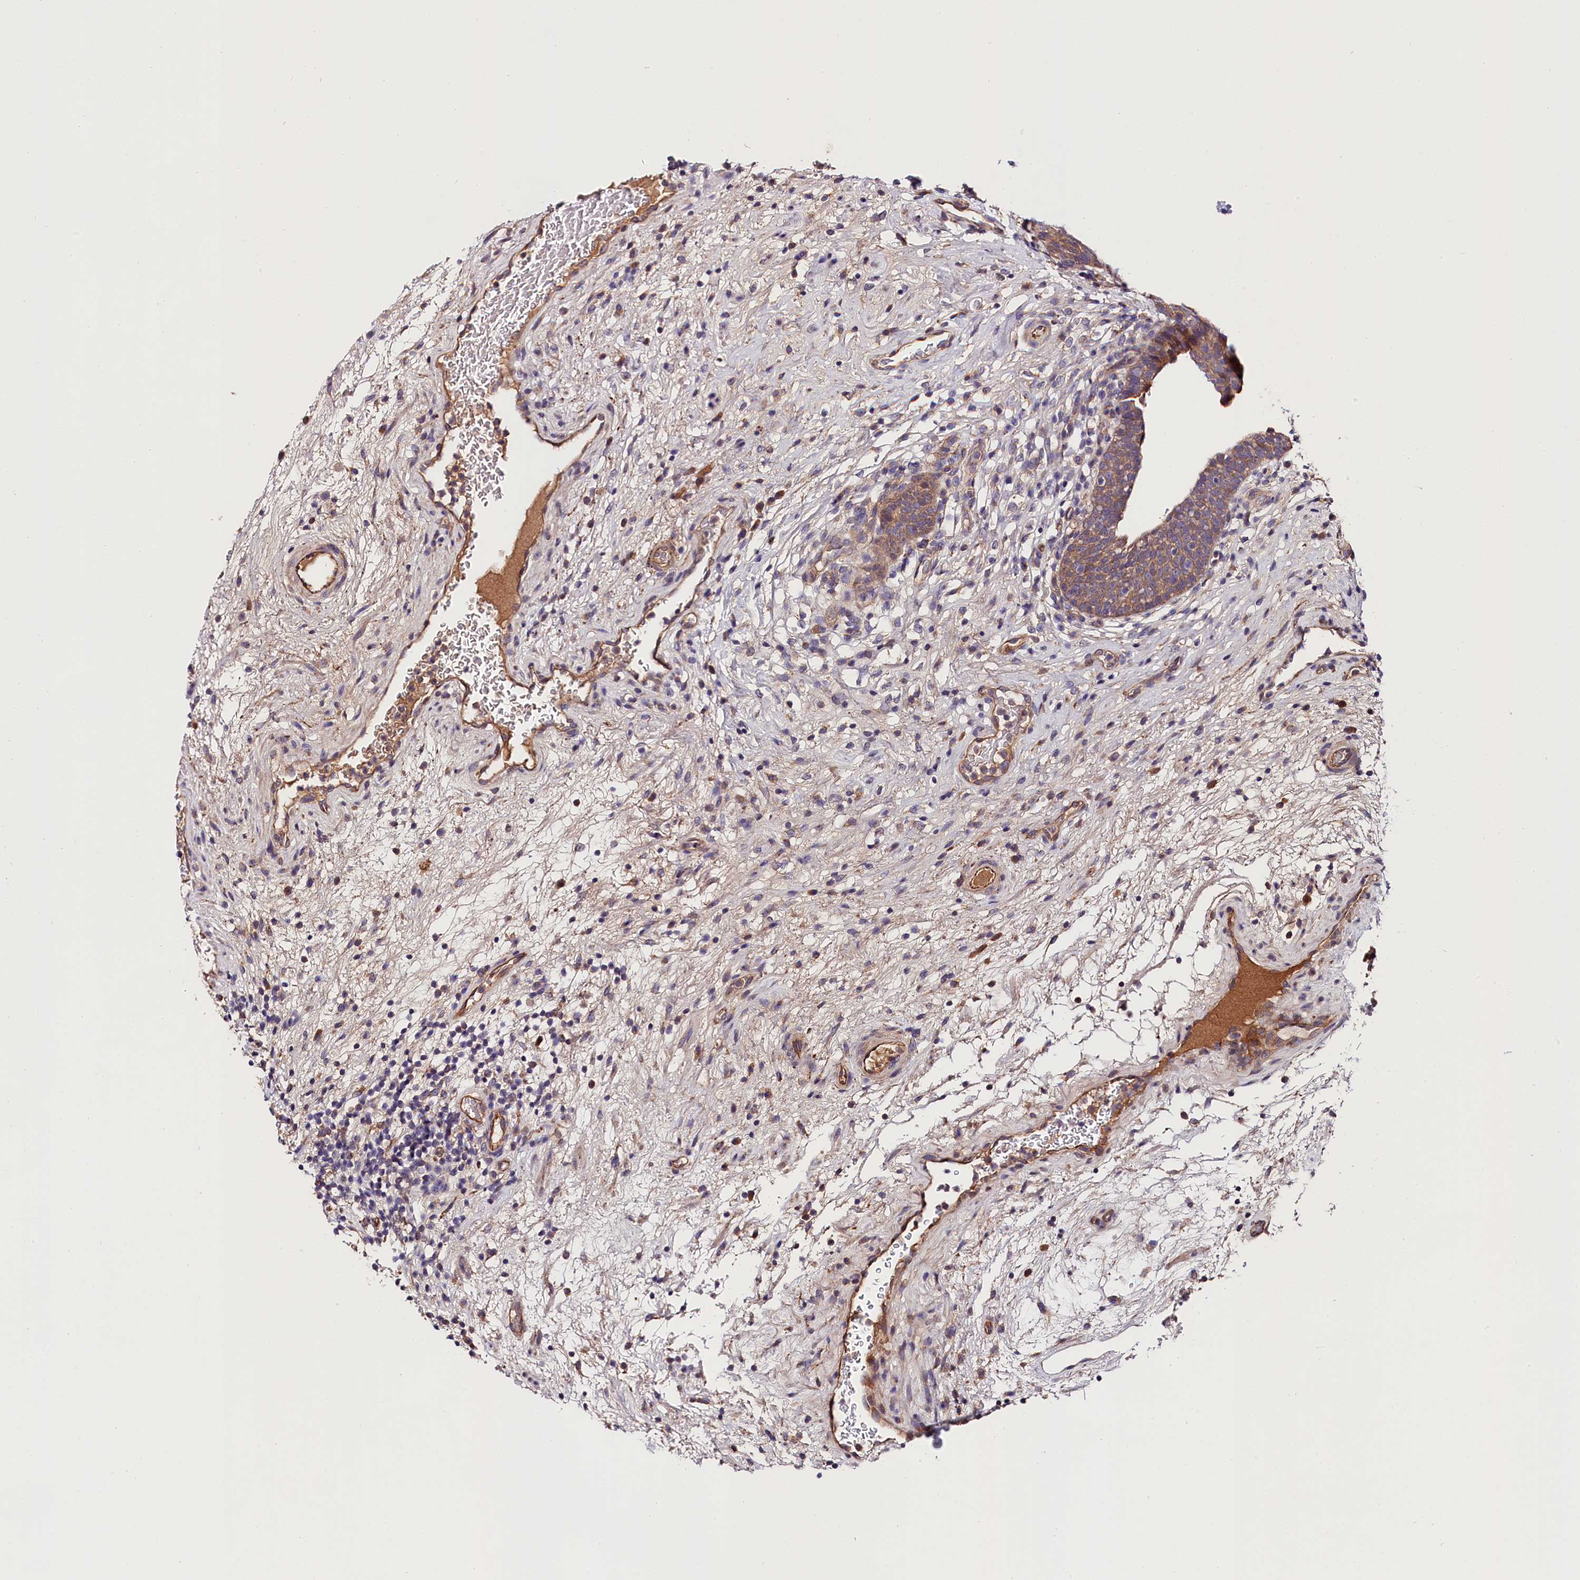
{"staining": {"intensity": "moderate", "quantity": ">75%", "location": "cytoplasmic/membranous"}, "tissue": "urinary bladder", "cell_type": "Urothelial cells", "image_type": "normal", "snomed": [{"axis": "morphology", "description": "Normal tissue, NOS"}, {"axis": "topography", "description": "Urinary bladder"}], "caption": "Immunohistochemistry (IHC) staining of benign urinary bladder, which displays medium levels of moderate cytoplasmic/membranous positivity in approximately >75% of urothelial cells indicating moderate cytoplasmic/membranous protein positivity. The staining was performed using DAB (brown) for protein detection and nuclei were counterstained in hematoxylin (blue).", "gene": "SPG11", "patient": {"sex": "male", "age": 71}}